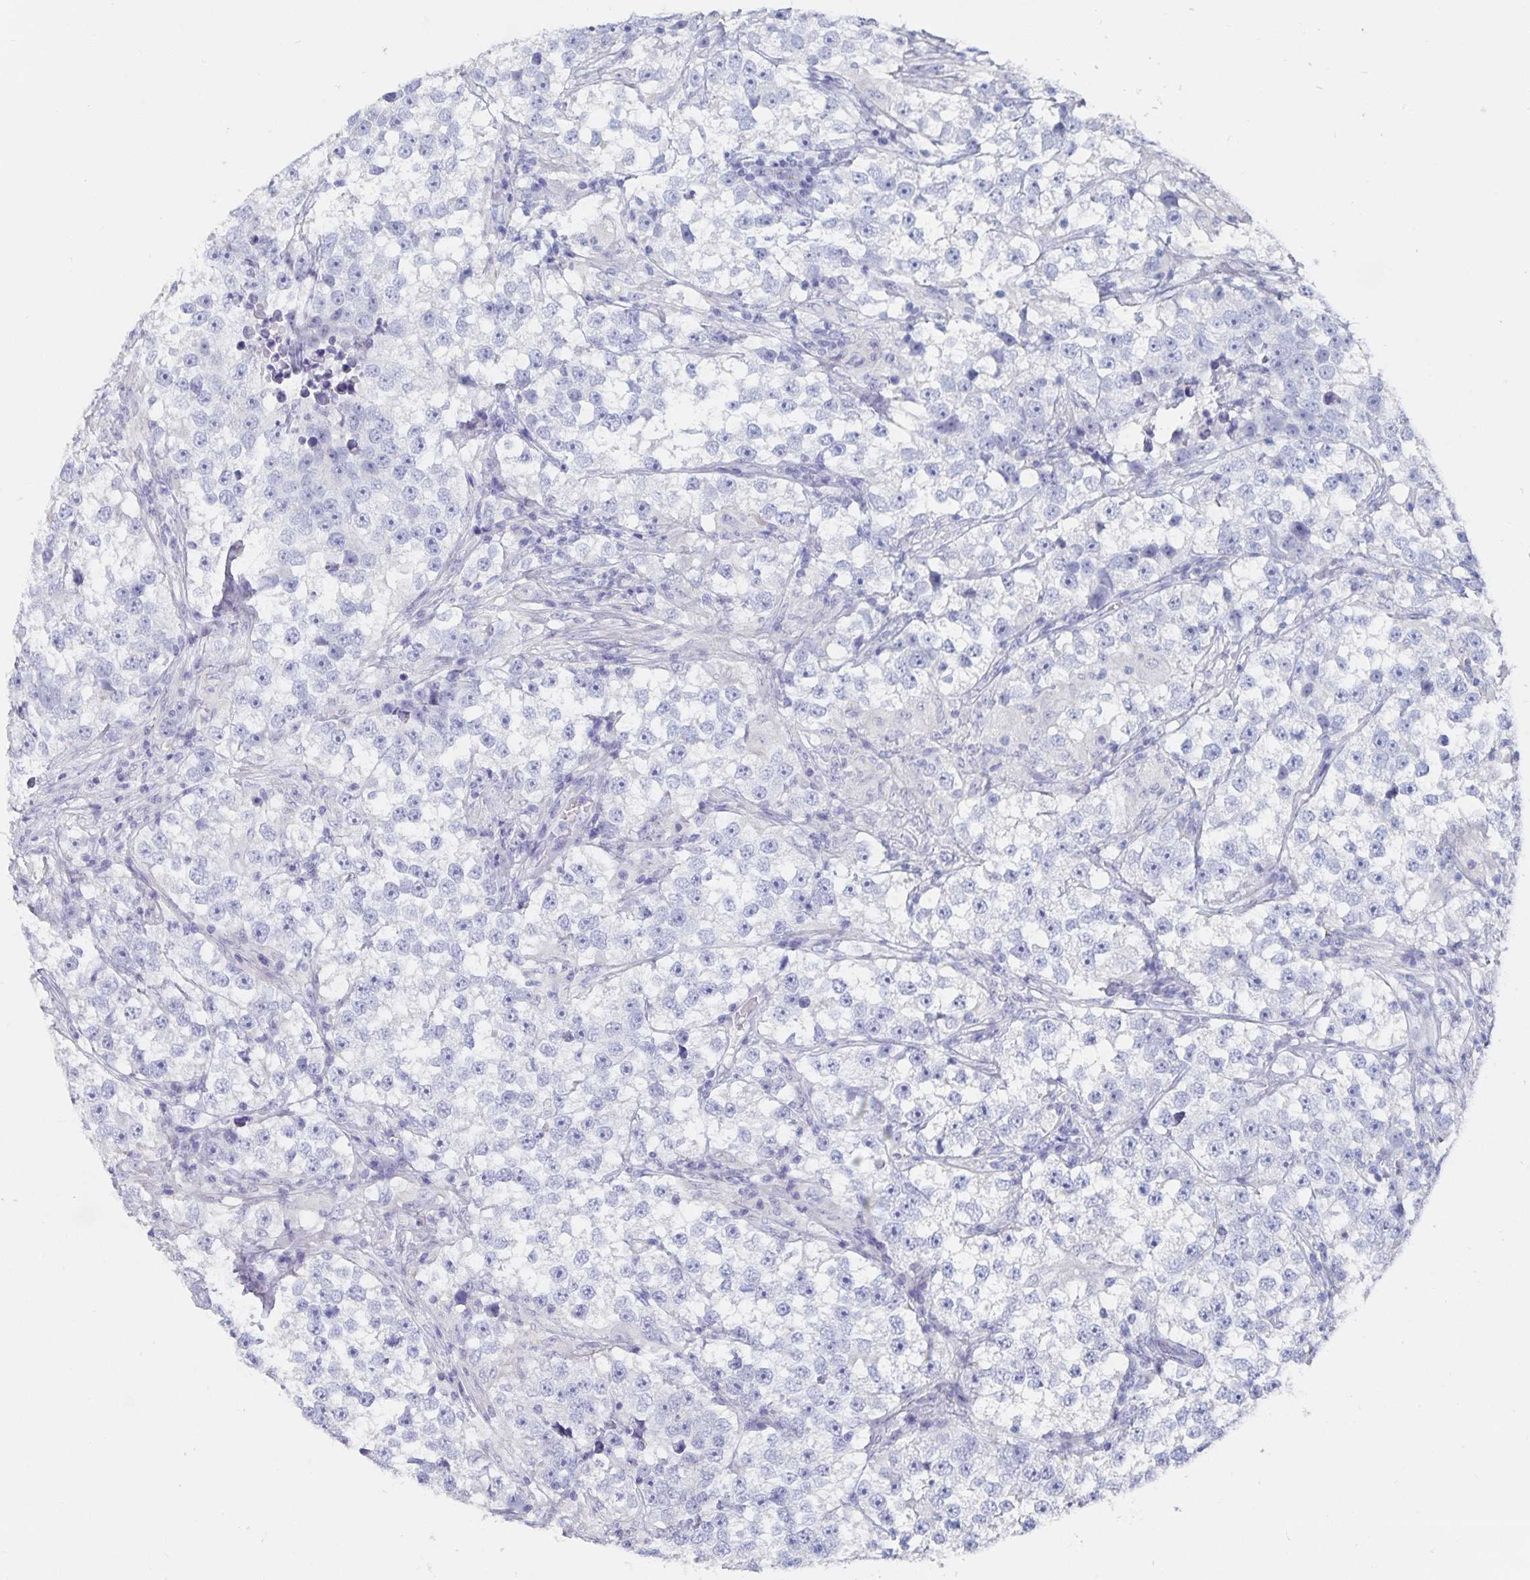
{"staining": {"intensity": "negative", "quantity": "none", "location": "none"}, "tissue": "testis cancer", "cell_type": "Tumor cells", "image_type": "cancer", "snomed": [{"axis": "morphology", "description": "Seminoma, NOS"}, {"axis": "topography", "description": "Testis"}], "caption": "Histopathology image shows no significant protein expression in tumor cells of seminoma (testis).", "gene": "CFAP69", "patient": {"sex": "male", "age": 46}}